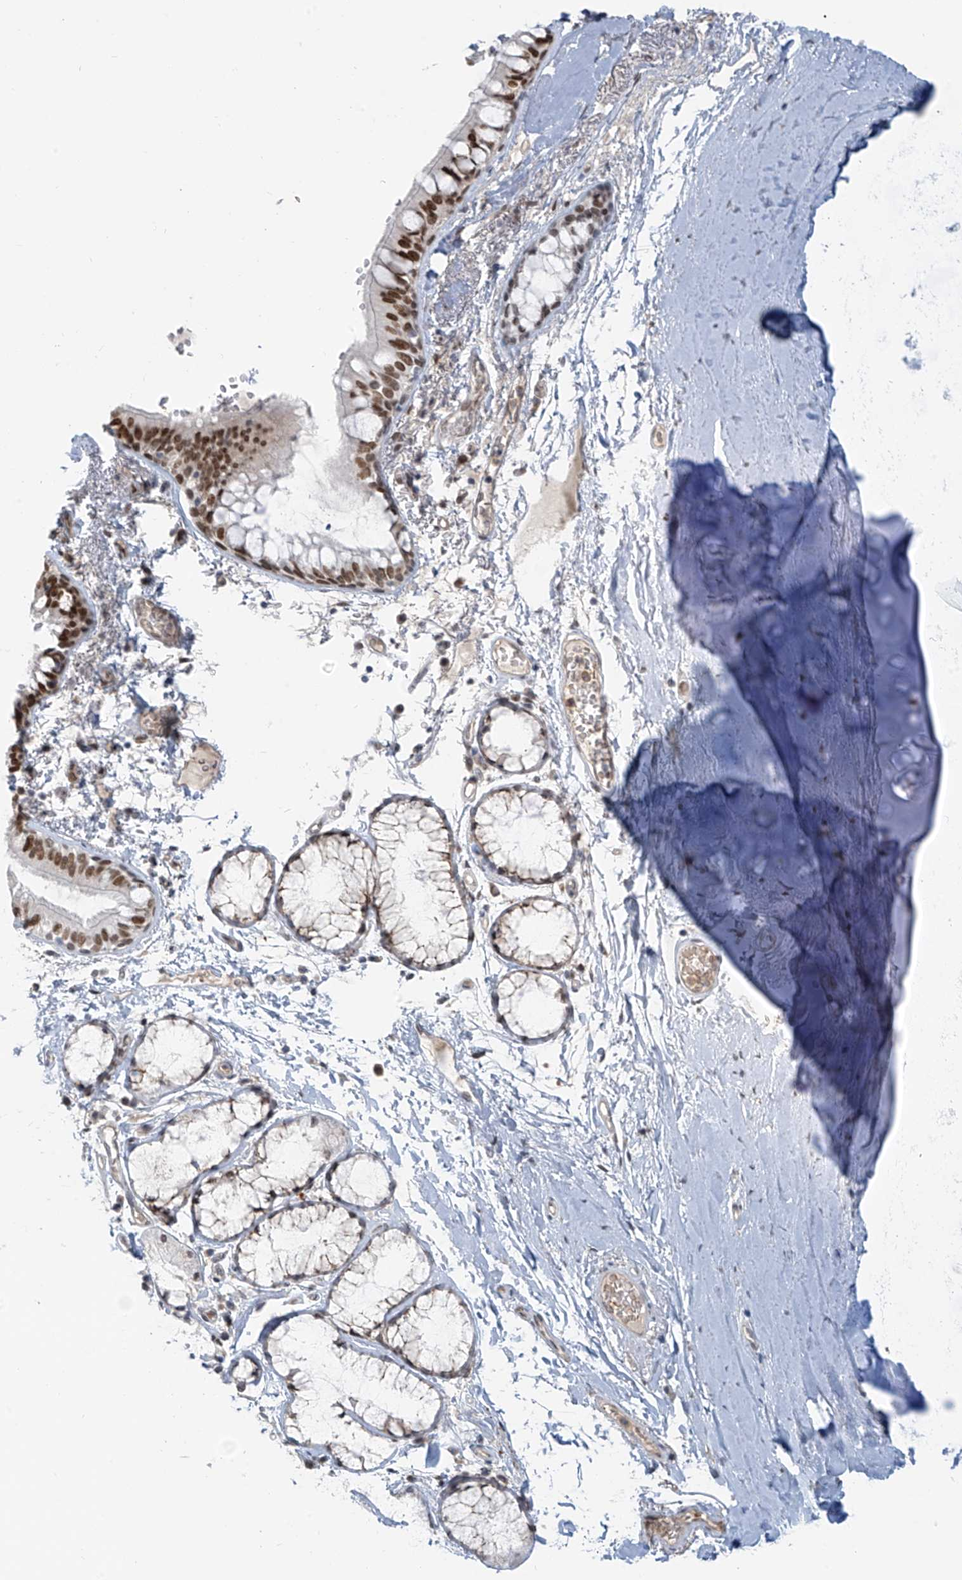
{"staining": {"intensity": "moderate", "quantity": ">75%", "location": "nuclear"}, "tissue": "bronchus", "cell_type": "Respiratory epithelial cells", "image_type": "normal", "snomed": [{"axis": "morphology", "description": "Normal tissue, NOS"}, {"axis": "topography", "description": "Cartilage tissue"}, {"axis": "topography", "description": "Bronchus"}], "caption": "Immunohistochemistry image of unremarkable bronchus: human bronchus stained using IHC demonstrates medium levels of moderate protein expression localized specifically in the nuclear of respiratory epithelial cells, appearing as a nuclear brown color.", "gene": "MCM9", "patient": {"sex": "female", "age": 73}}